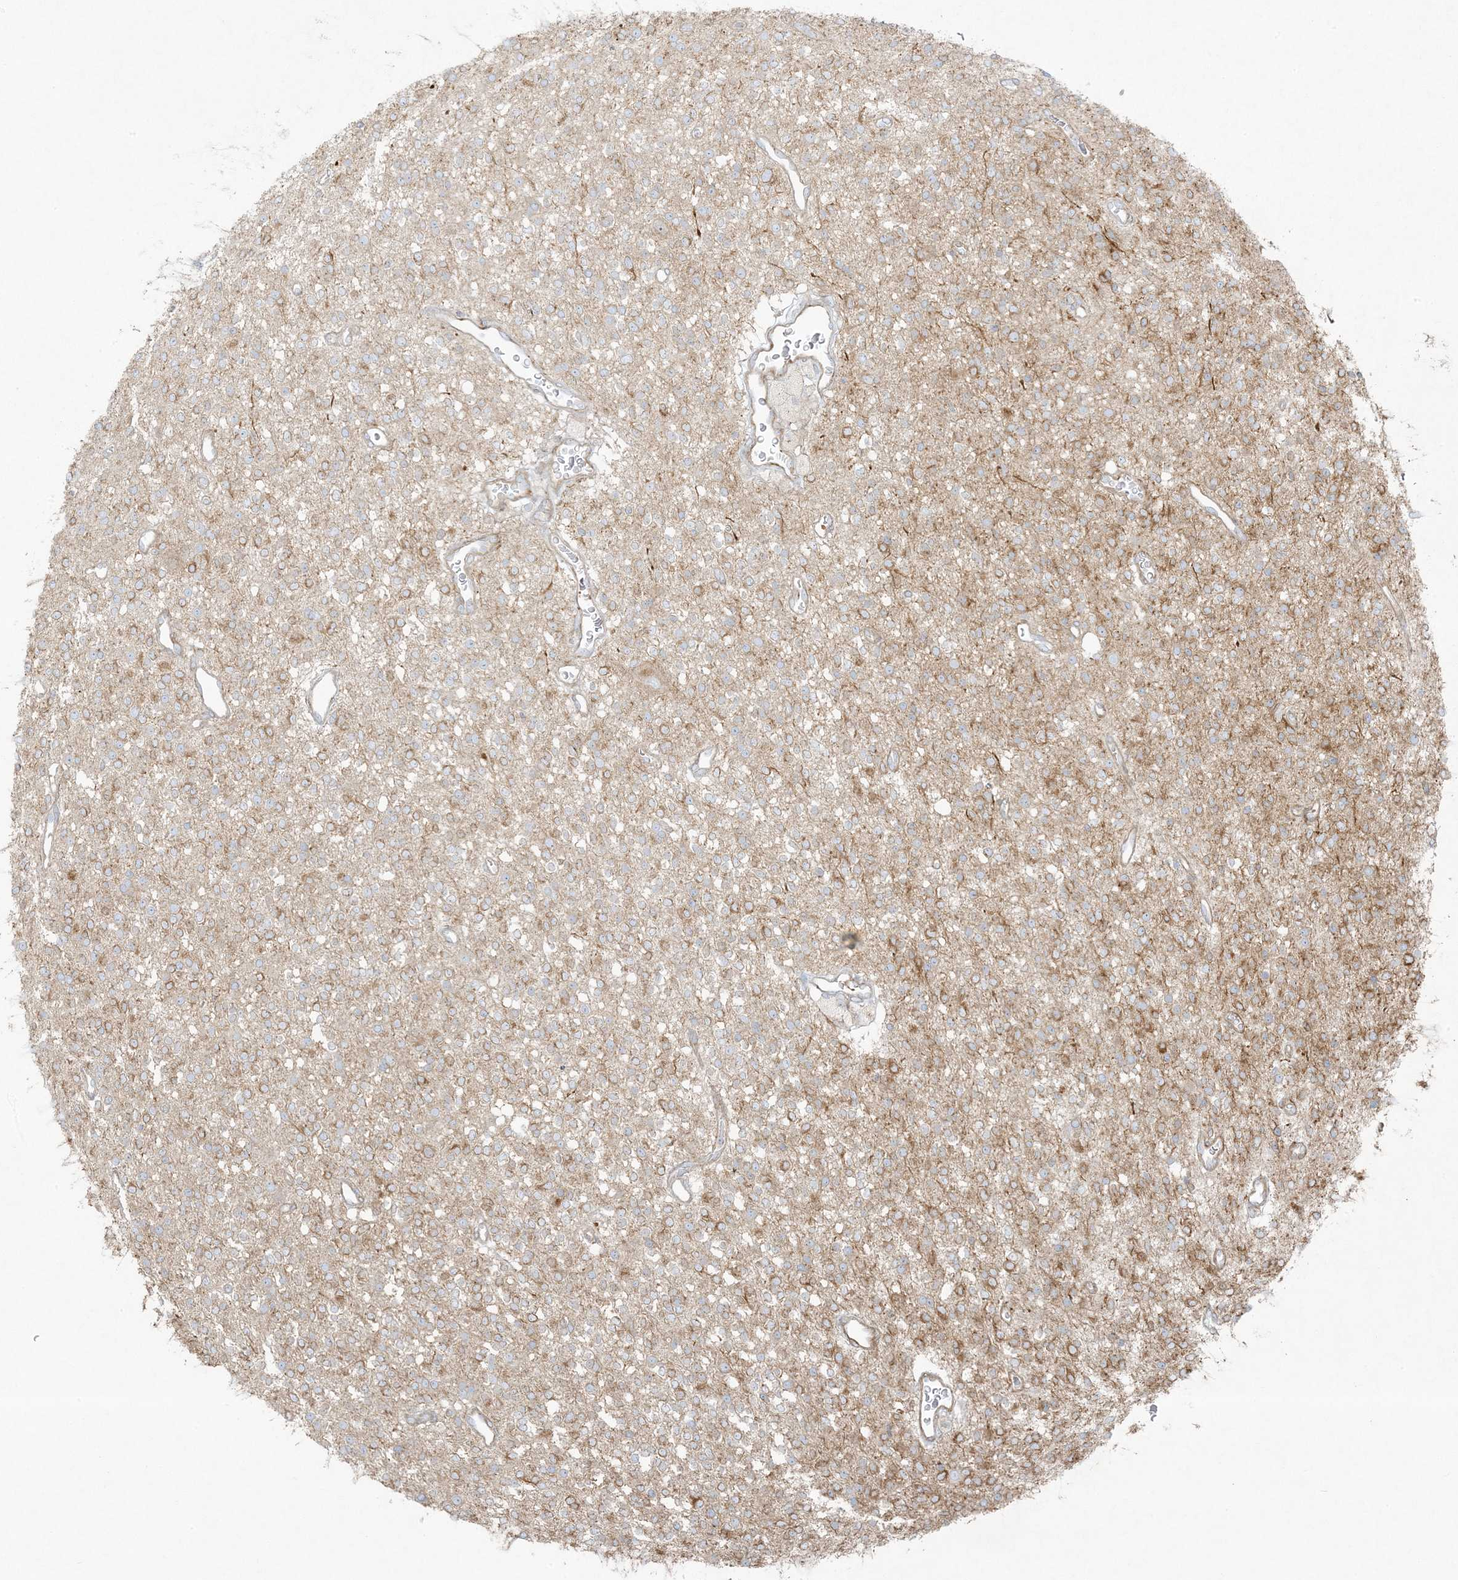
{"staining": {"intensity": "moderate", "quantity": "25%-75%", "location": "cytoplasmic/membranous"}, "tissue": "glioma", "cell_type": "Tumor cells", "image_type": "cancer", "snomed": [{"axis": "morphology", "description": "Glioma, malignant, High grade"}, {"axis": "topography", "description": "Brain"}], "caption": "A high-resolution photomicrograph shows immunohistochemistry staining of malignant glioma (high-grade), which exhibits moderate cytoplasmic/membranous positivity in approximately 25%-75% of tumor cells. (IHC, brightfield microscopy, high magnification).", "gene": "PIK3R4", "patient": {"sex": "male", "age": 34}}